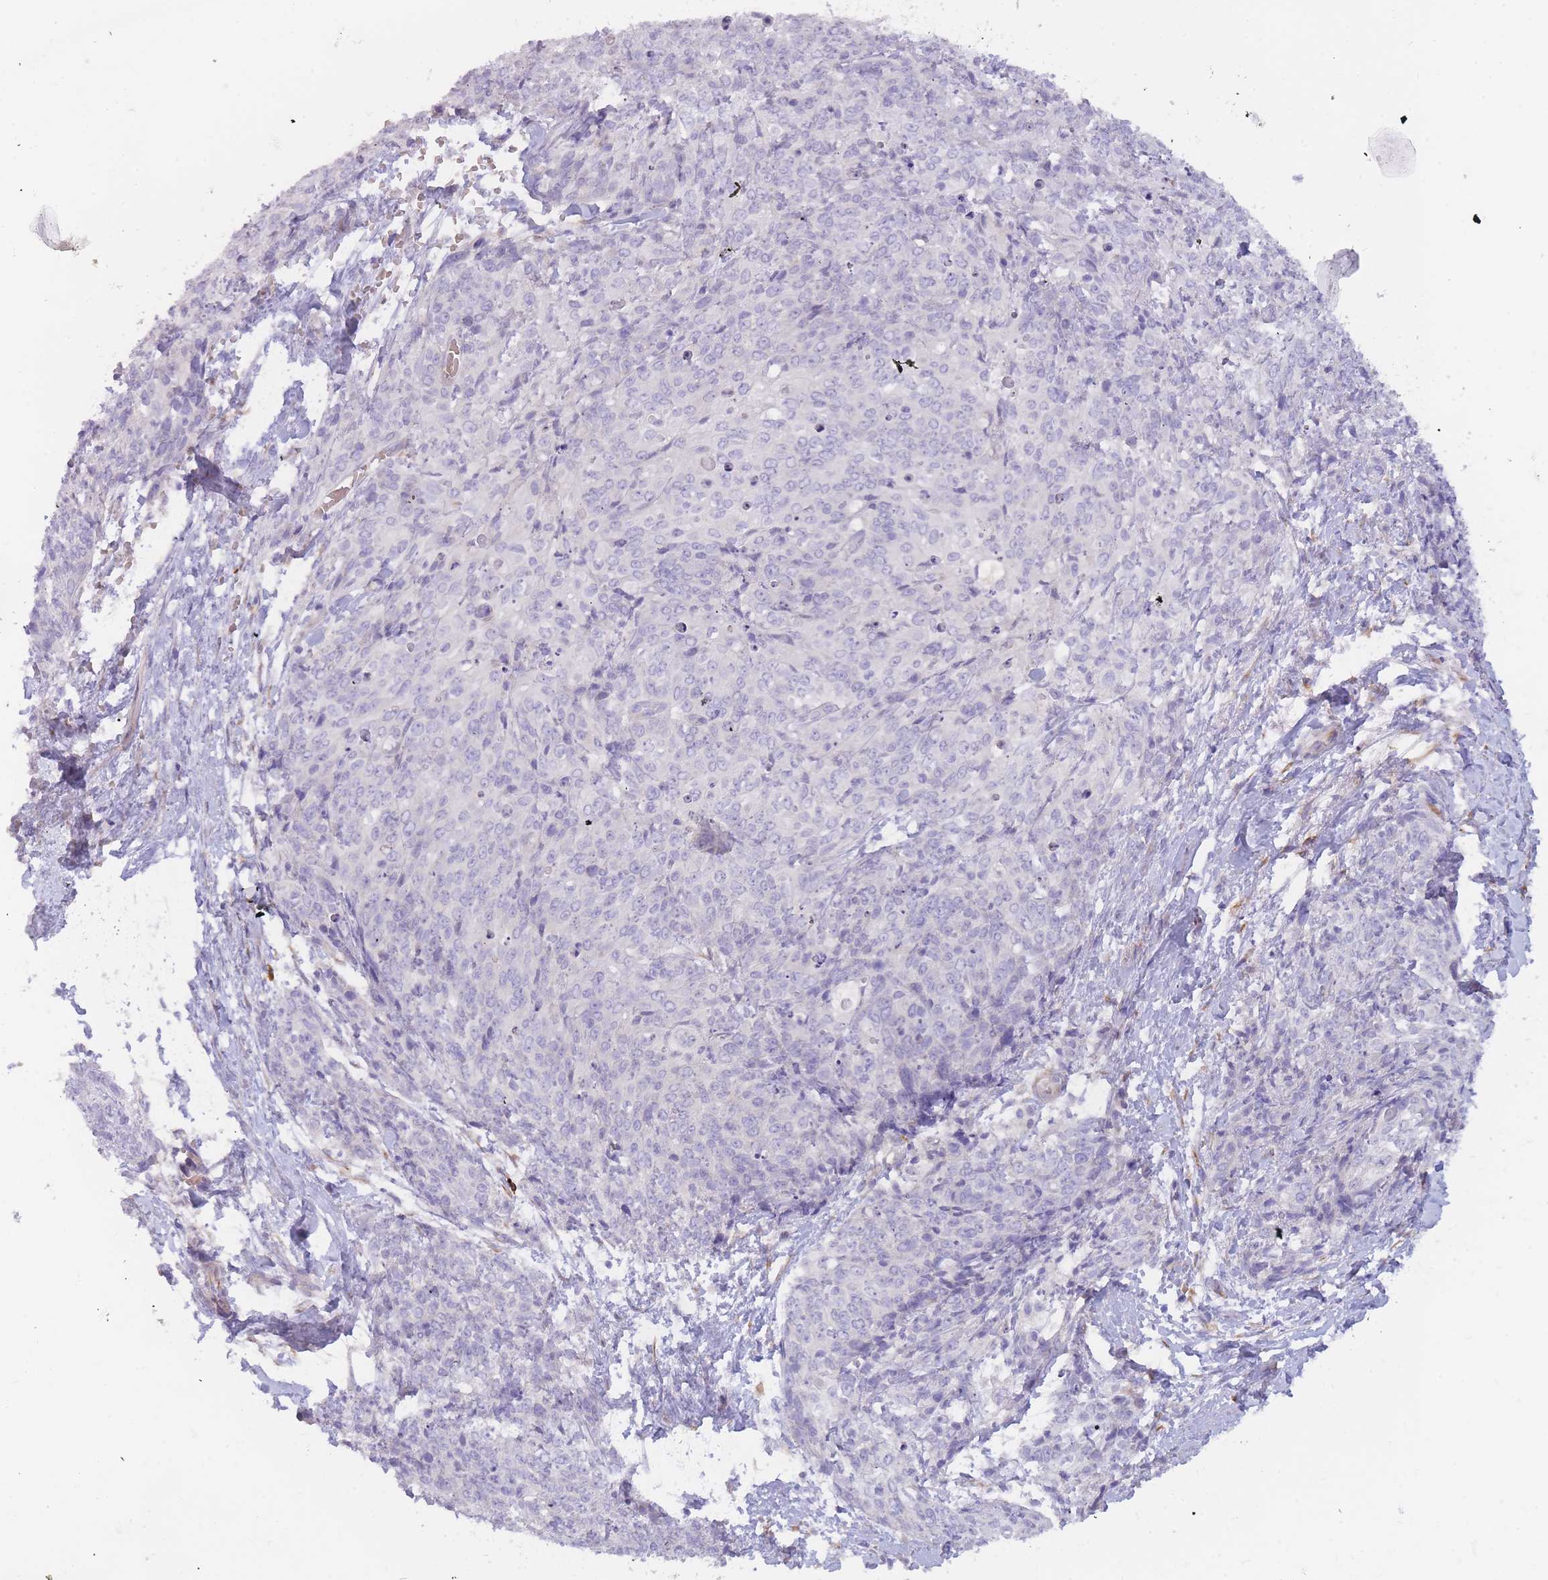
{"staining": {"intensity": "negative", "quantity": "none", "location": "none"}, "tissue": "skin cancer", "cell_type": "Tumor cells", "image_type": "cancer", "snomed": [{"axis": "morphology", "description": "Squamous cell carcinoma, NOS"}, {"axis": "topography", "description": "Skin"}, {"axis": "topography", "description": "Vulva"}], "caption": "High magnification brightfield microscopy of squamous cell carcinoma (skin) stained with DAB (3,3'-diaminobenzidine) (brown) and counterstained with hematoxylin (blue): tumor cells show no significant positivity.", "gene": "SLC35E4", "patient": {"sex": "female", "age": 85}}